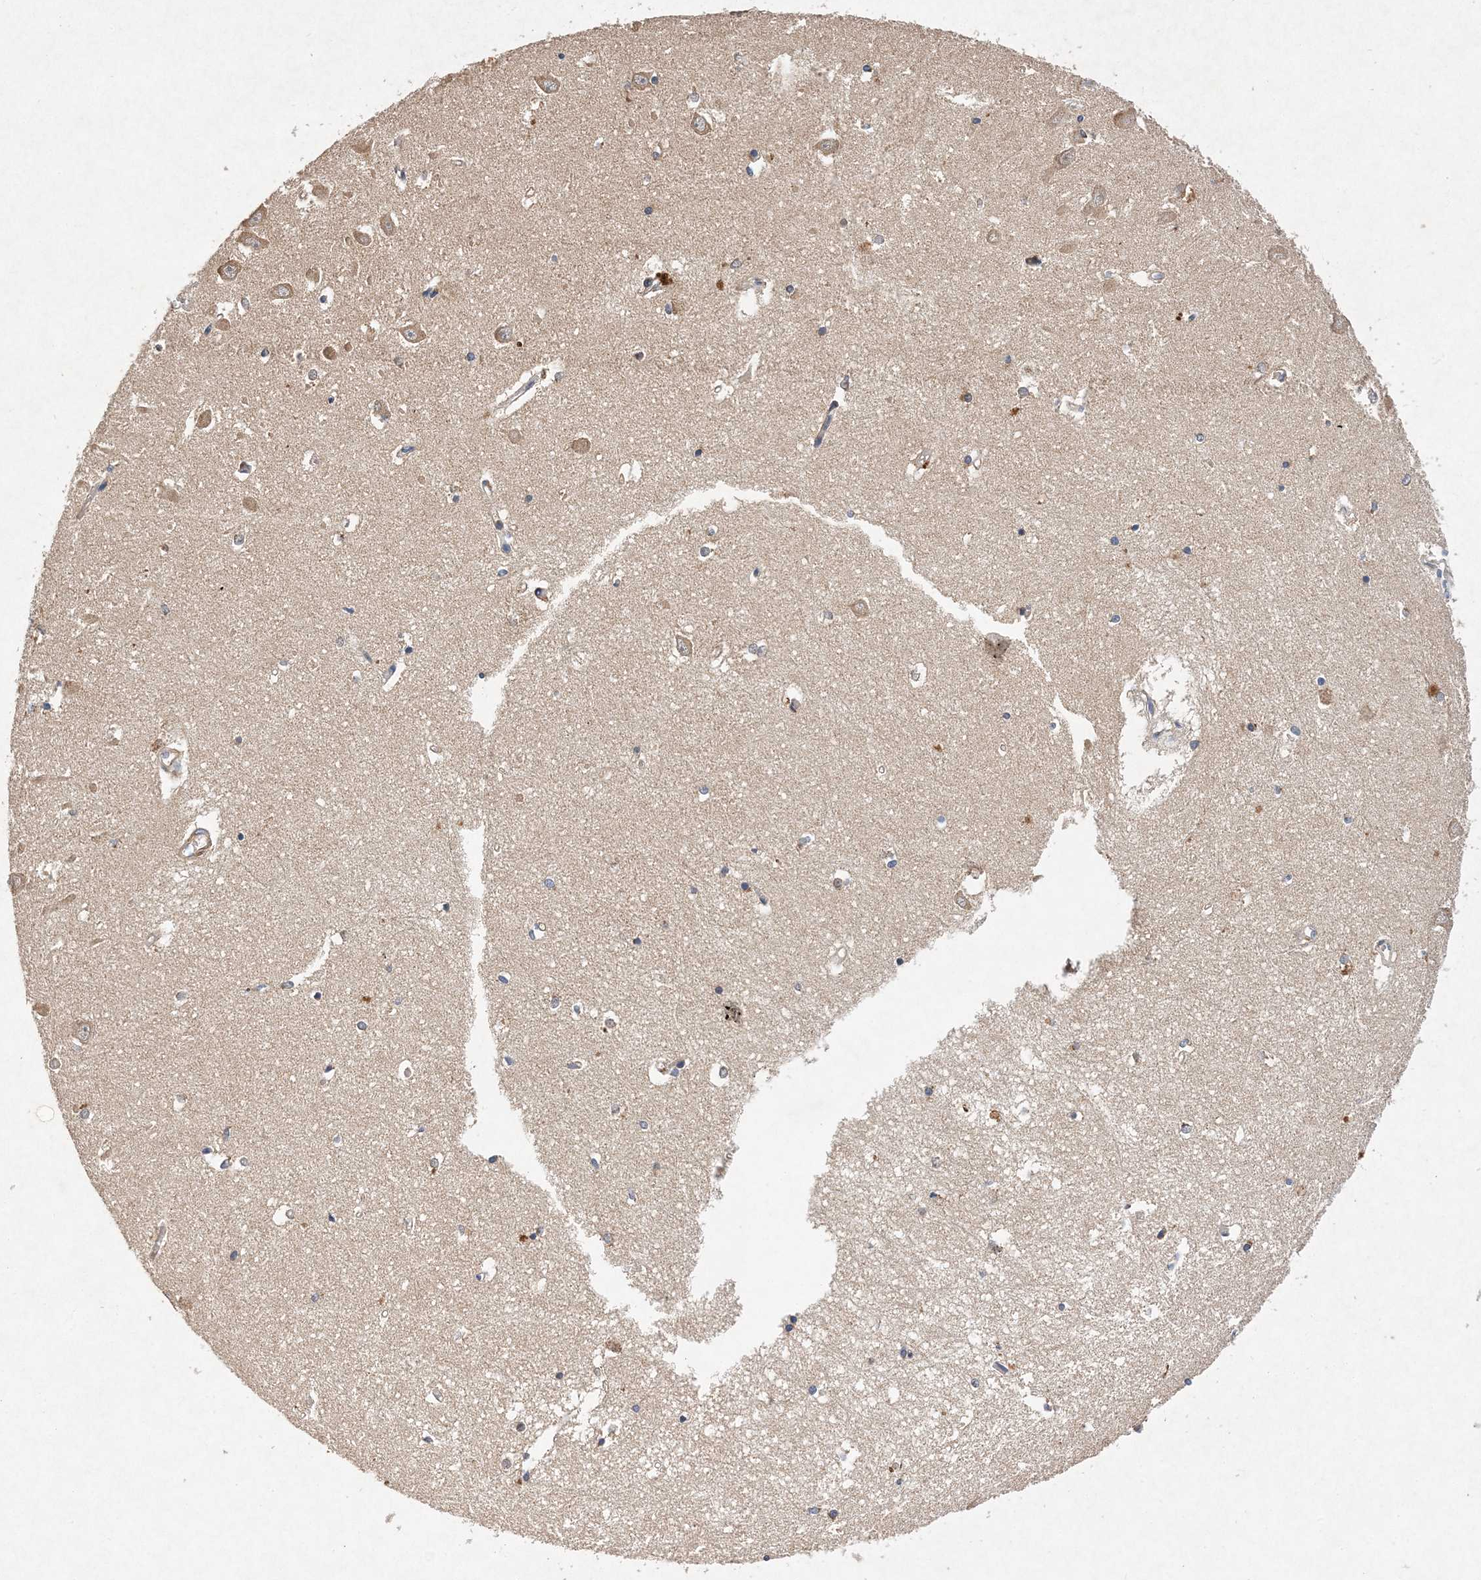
{"staining": {"intensity": "moderate", "quantity": "<25%", "location": "cytoplasmic/membranous"}, "tissue": "hippocampus", "cell_type": "Glial cells", "image_type": "normal", "snomed": [{"axis": "morphology", "description": "Normal tissue, NOS"}, {"axis": "topography", "description": "Hippocampus"}], "caption": "Immunohistochemistry (IHC) of normal human hippocampus reveals low levels of moderate cytoplasmic/membranous staining in about <25% of glial cells. The protein of interest is shown in brown color, while the nuclei are stained blue.", "gene": "PROSER1", "patient": {"sex": "male", "age": 70}}